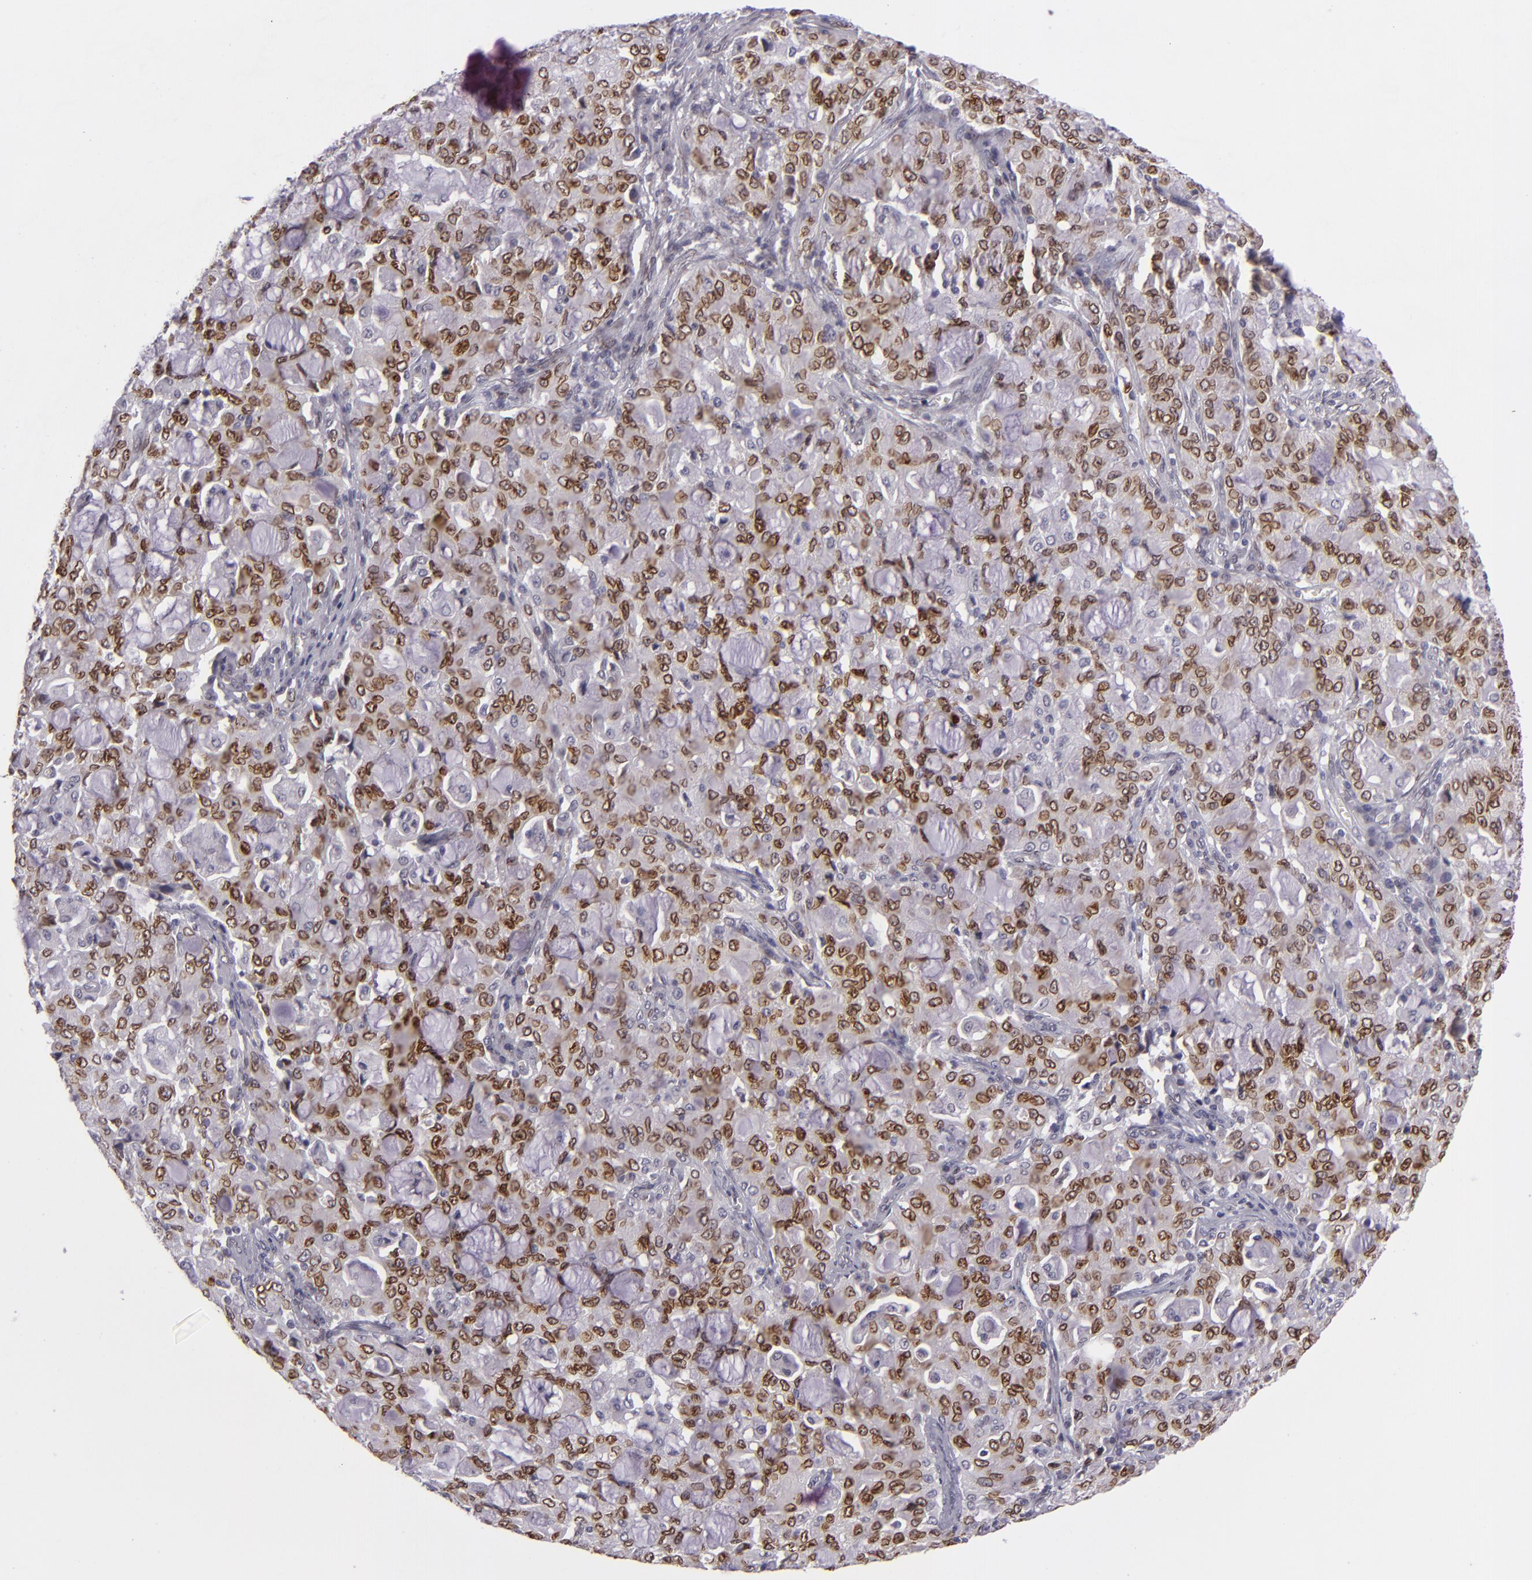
{"staining": {"intensity": "strong", "quantity": ">75%", "location": "nuclear"}, "tissue": "lung cancer", "cell_type": "Tumor cells", "image_type": "cancer", "snomed": [{"axis": "morphology", "description": "Adenocarcinoma, NOS"}, {"axis": "topography", "description": "Lung"}], "caption": "Tumor cells reveal high levels of strong nuclear expression in approximately >75% of cells in human lung cancer. (DAB IHC, brown staining for protein, blue staining for nuclei).", "gene": "EMD", "patient": {"sex": "female", "age": 44}}